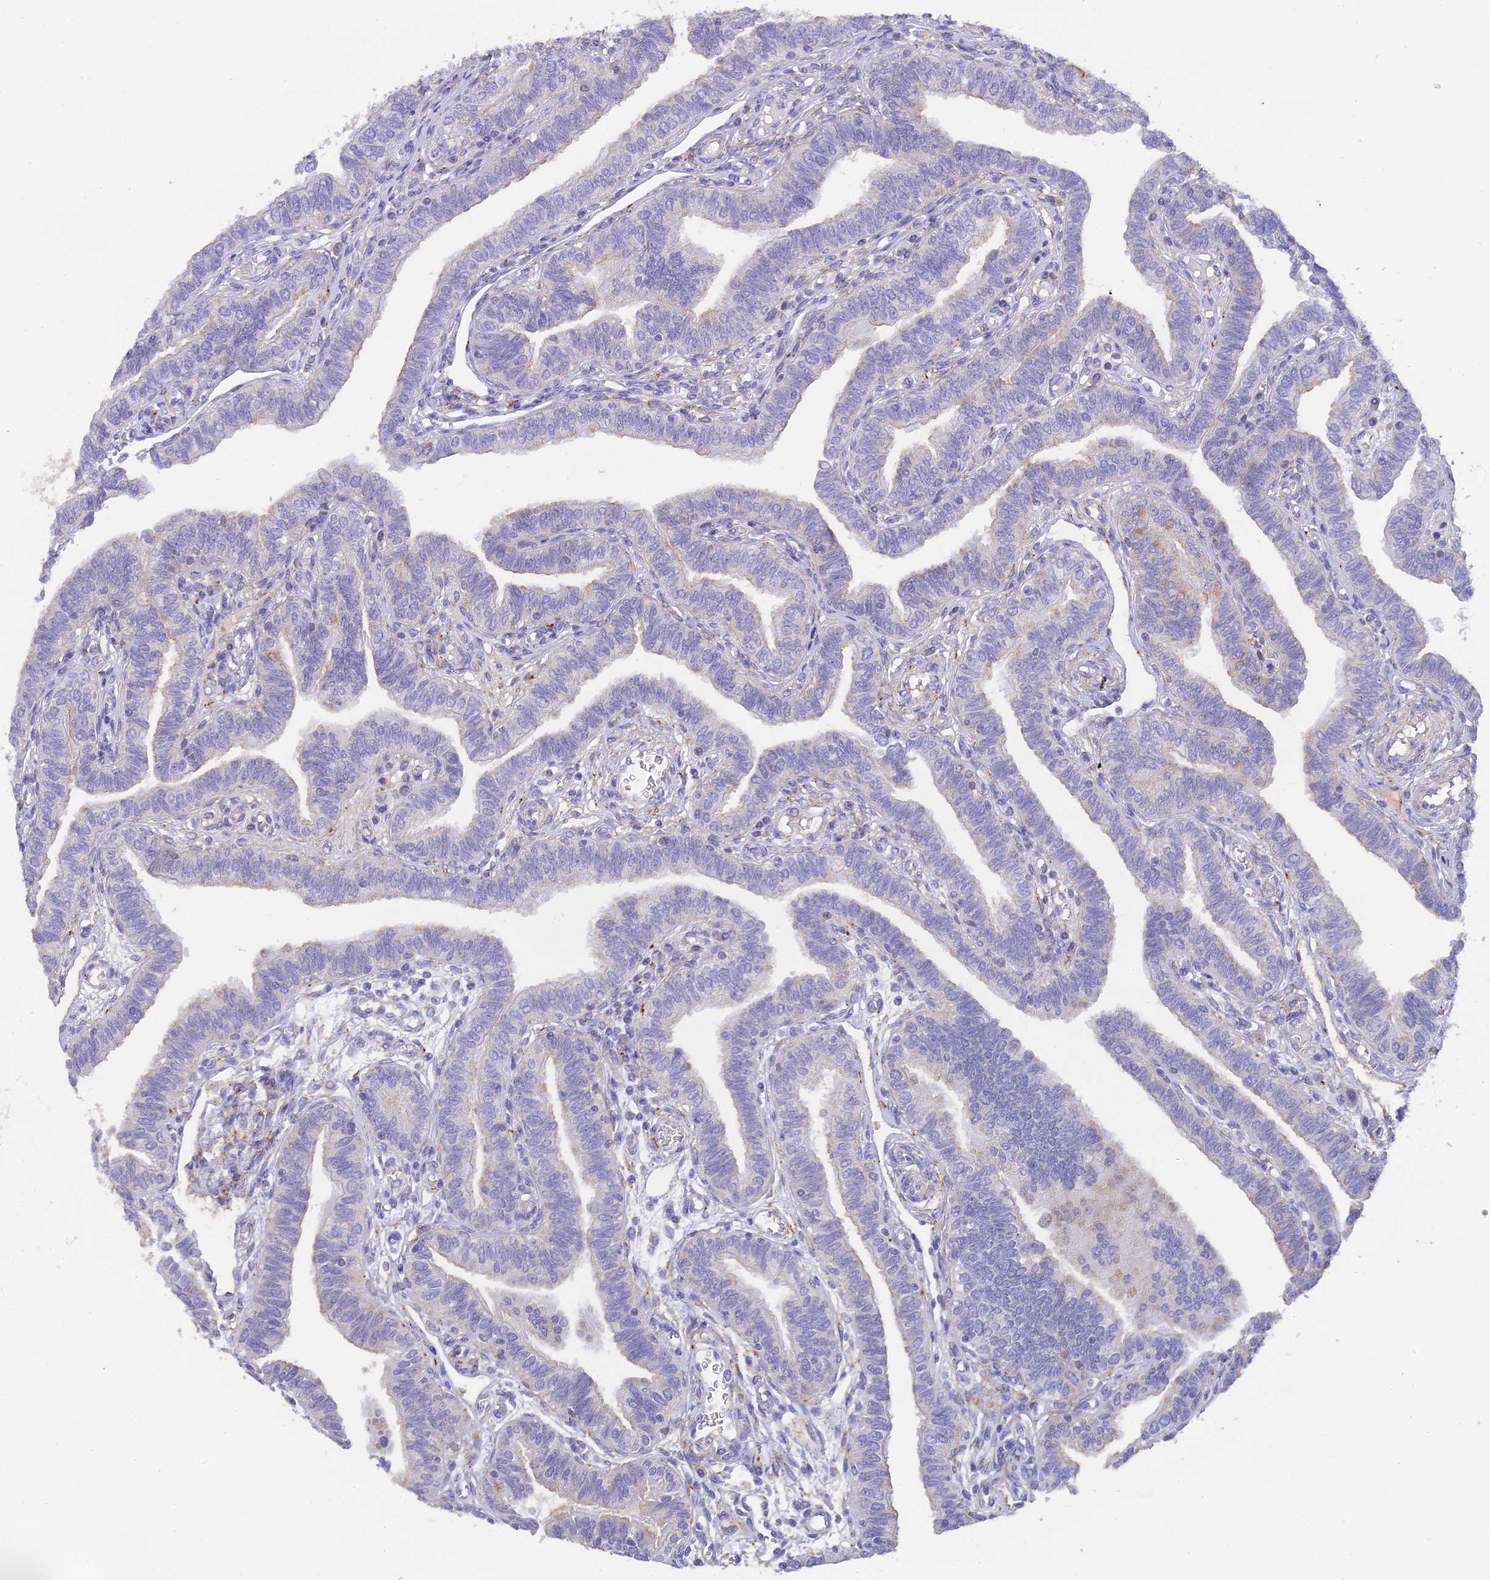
{"staining": {"intensity": "moderate", "quantity": "<25%", "location": "cytoplasmic/membranous"}, "tissue": "fallopian tube", "cell_type": "Glandular cells", "image_type": "normal", "snomed": [{"axis": "morphology", "description": "Normal tissue, NOS"}, {"axis": "topography", "description": "Fallopian tube"}], "caption": "A histopathology image of fallopian tube stained for a protein shows moderate cytoplasmic/membranous brown staining in glandular cells. Nuclei are stained in blue.", "gene": "HSD17B2", "patient": {"sex": "female", "age": 39}}